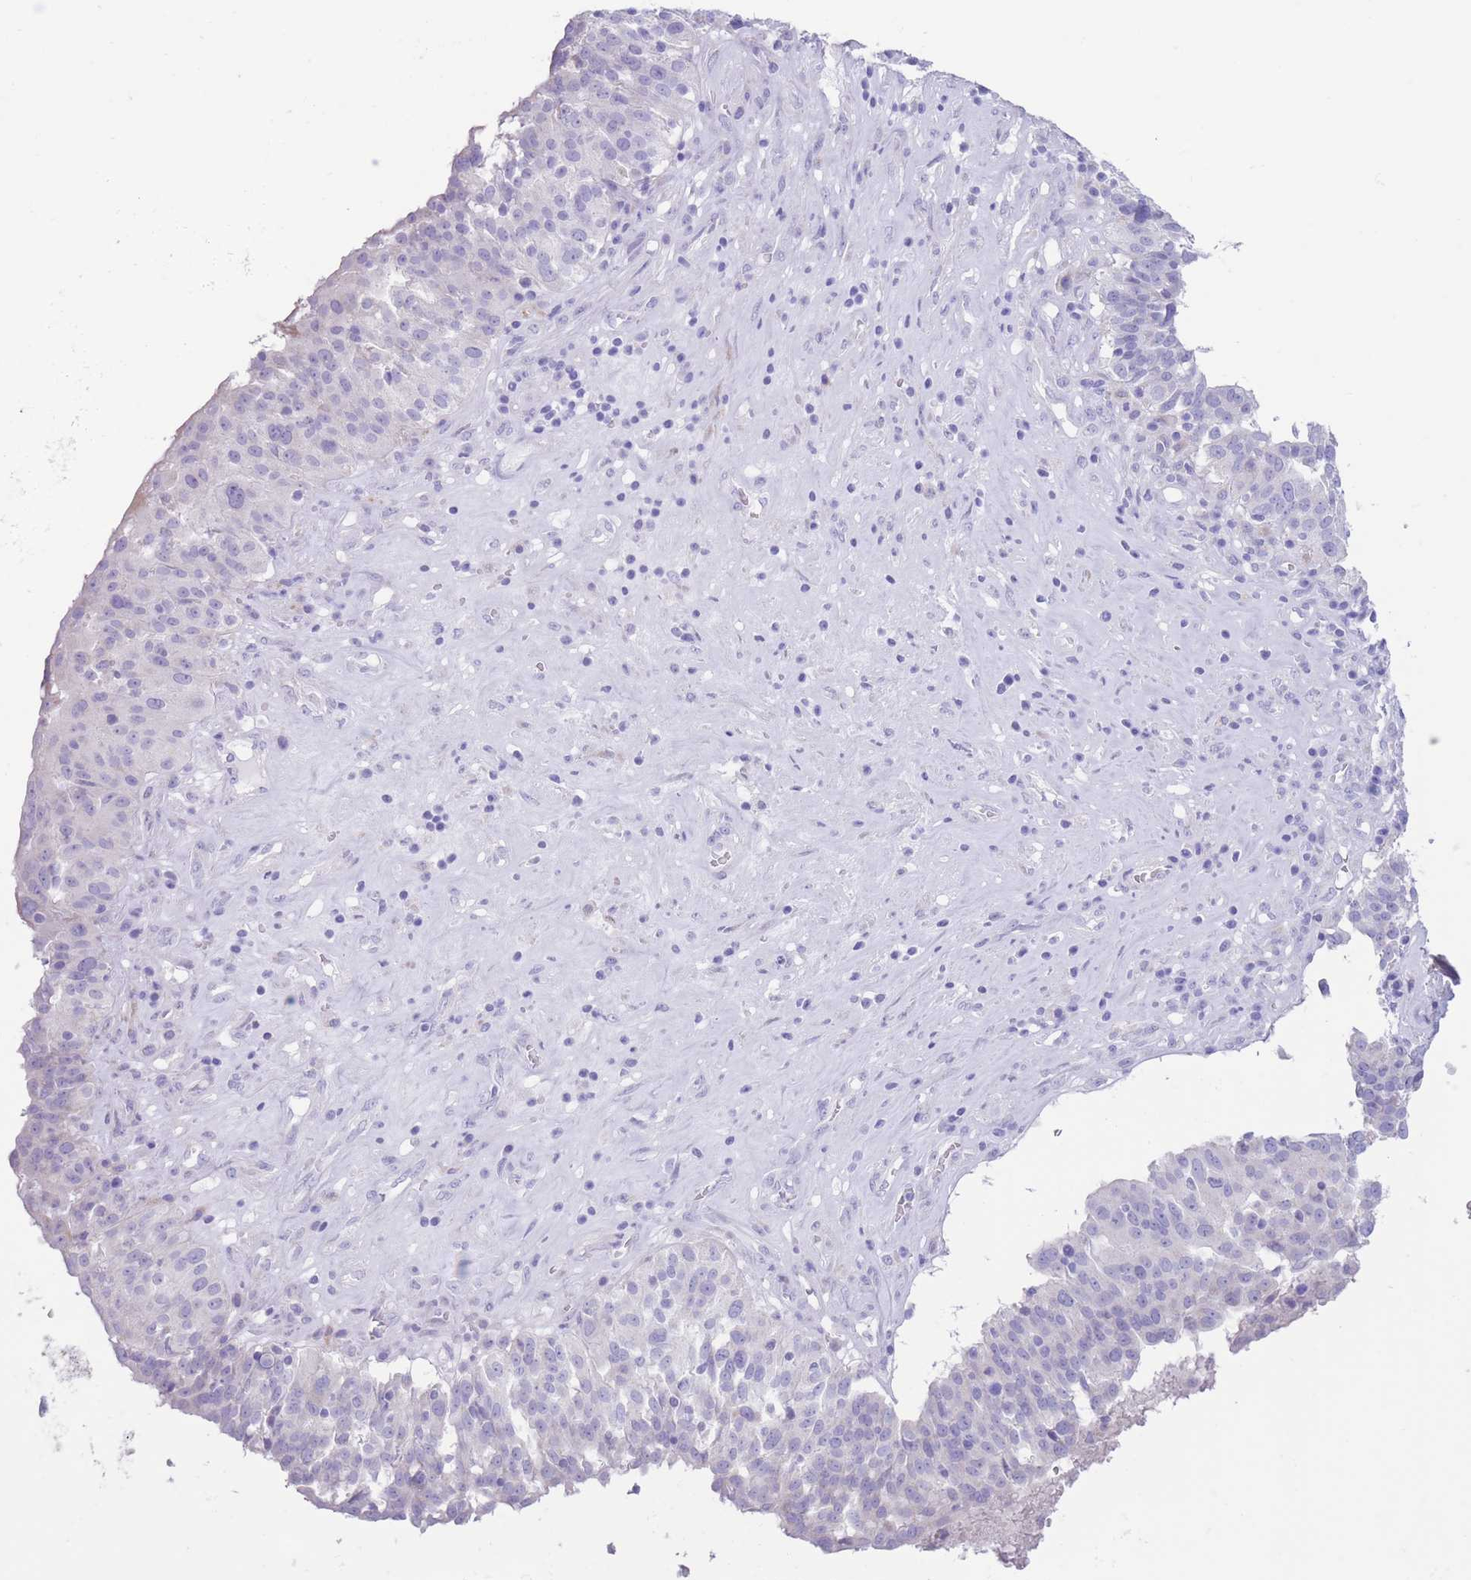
{"staining": {"intensity": "negative", "quantity": "none", "location": "none"}, "tissue": "ovarian cancer", "cell_type": "Tumor cells", "image_type": "cancer", "snomed": [{"axis": "morphology", "description": "Cystadenocarcinoma, serous, NOS"}, {"axis": "topography", "description": "Ovary"}], "caption": "A histopathology image of ovarian cancer stained for a protein reveals no brown staining in tumor cells. (DAB (3,3'-diaminobenzidine) immunohistochemistry, high magnification).", "gene": "FAH", "patient": {"sex": "female", "age": 59}}